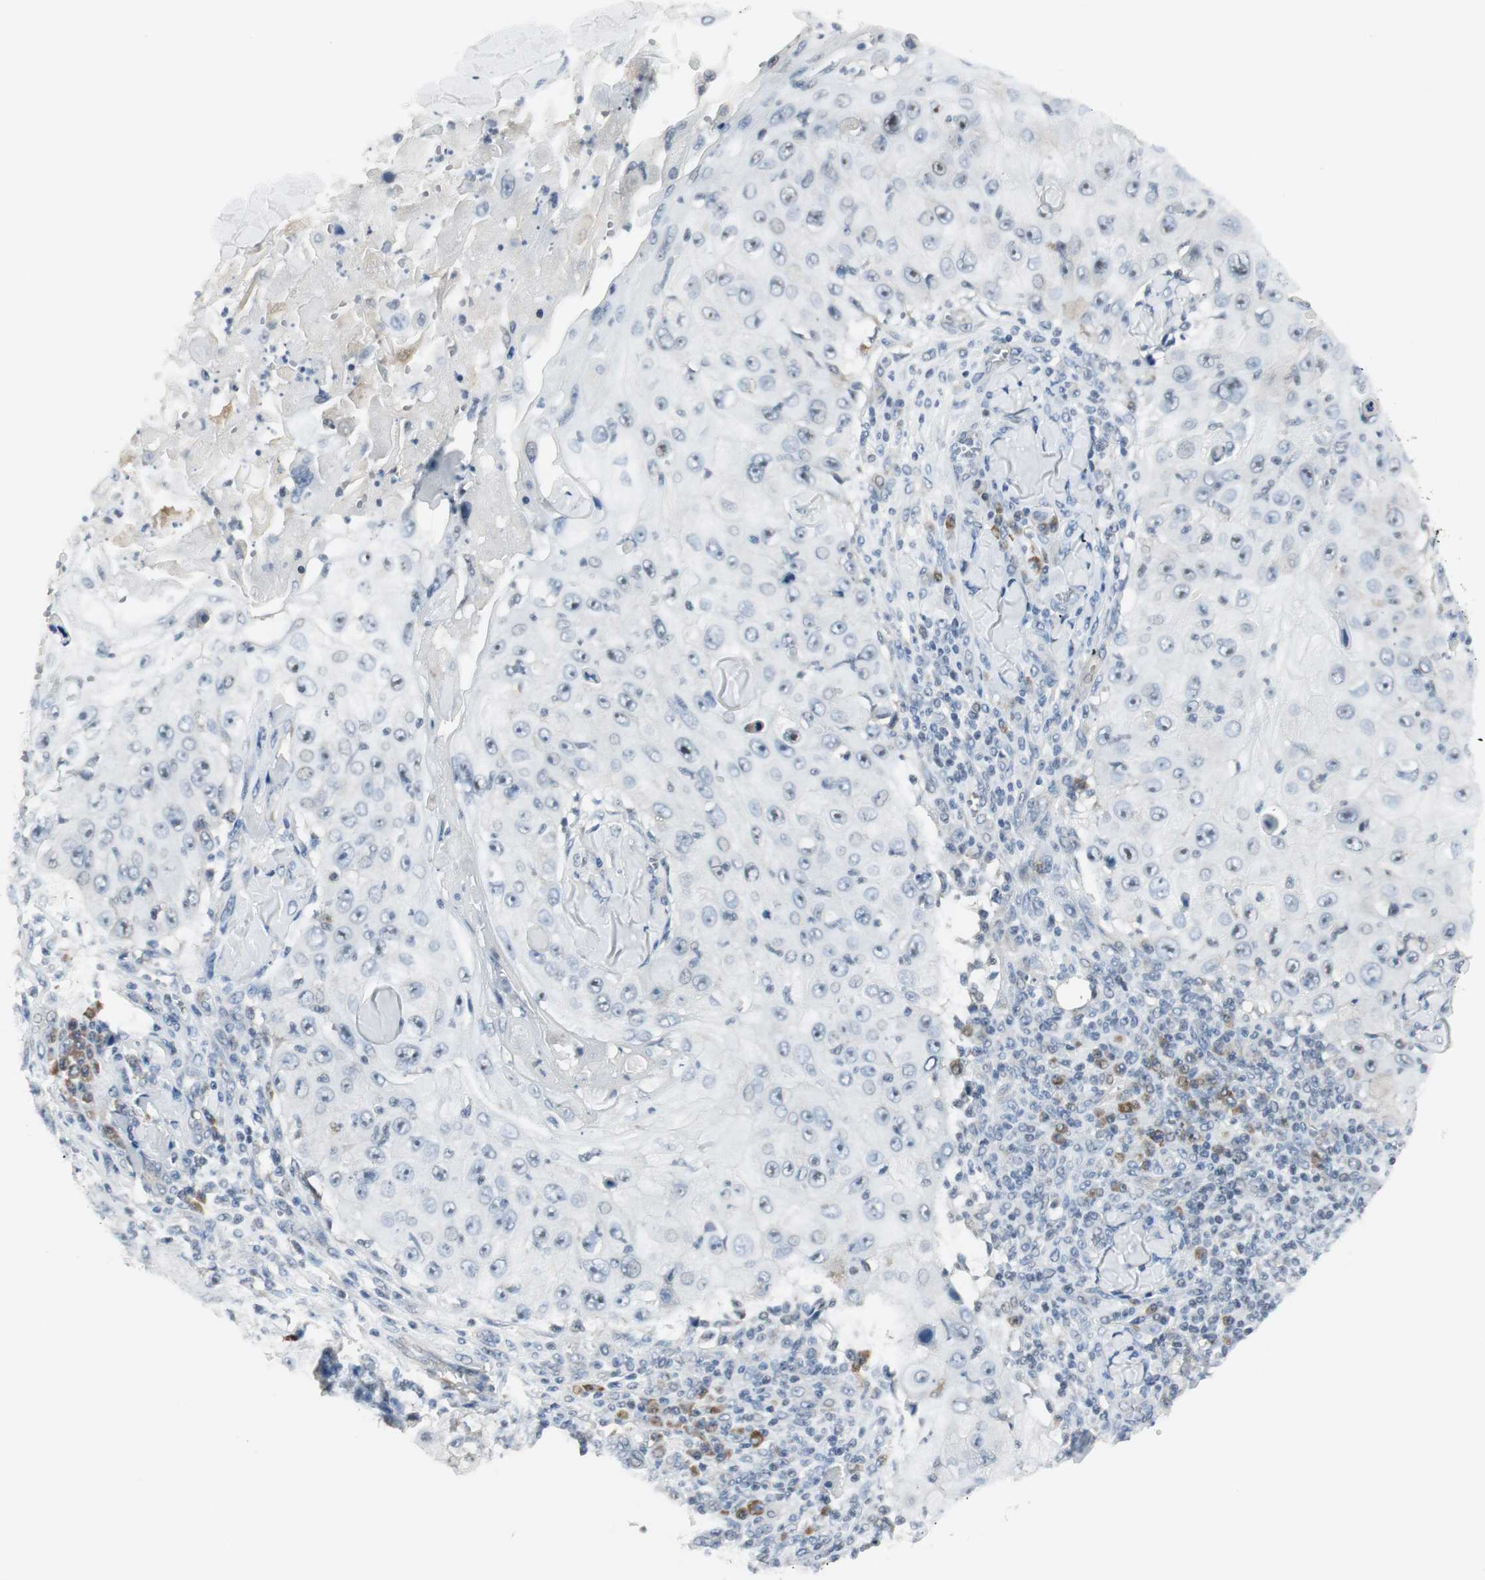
{"staining": {"intensity": "negative", "quantity": "none", "location": "none"}, "tissue": "skin cancer", "cell_type": "Tumor cells", "image_type": "cancer", "snomed": [{"axis": "morphology", "description": "Squamous cell carcinoma, NOS"}, {"axis": "topography", "description": "Skin"}], "caption": "This is an immunohistochemistry image of skin cancer (squamous cell carcinoma). There is no staining in tumor cells.", "gene": "CCT5", "patient": {"sex": "male", "age": 86}}